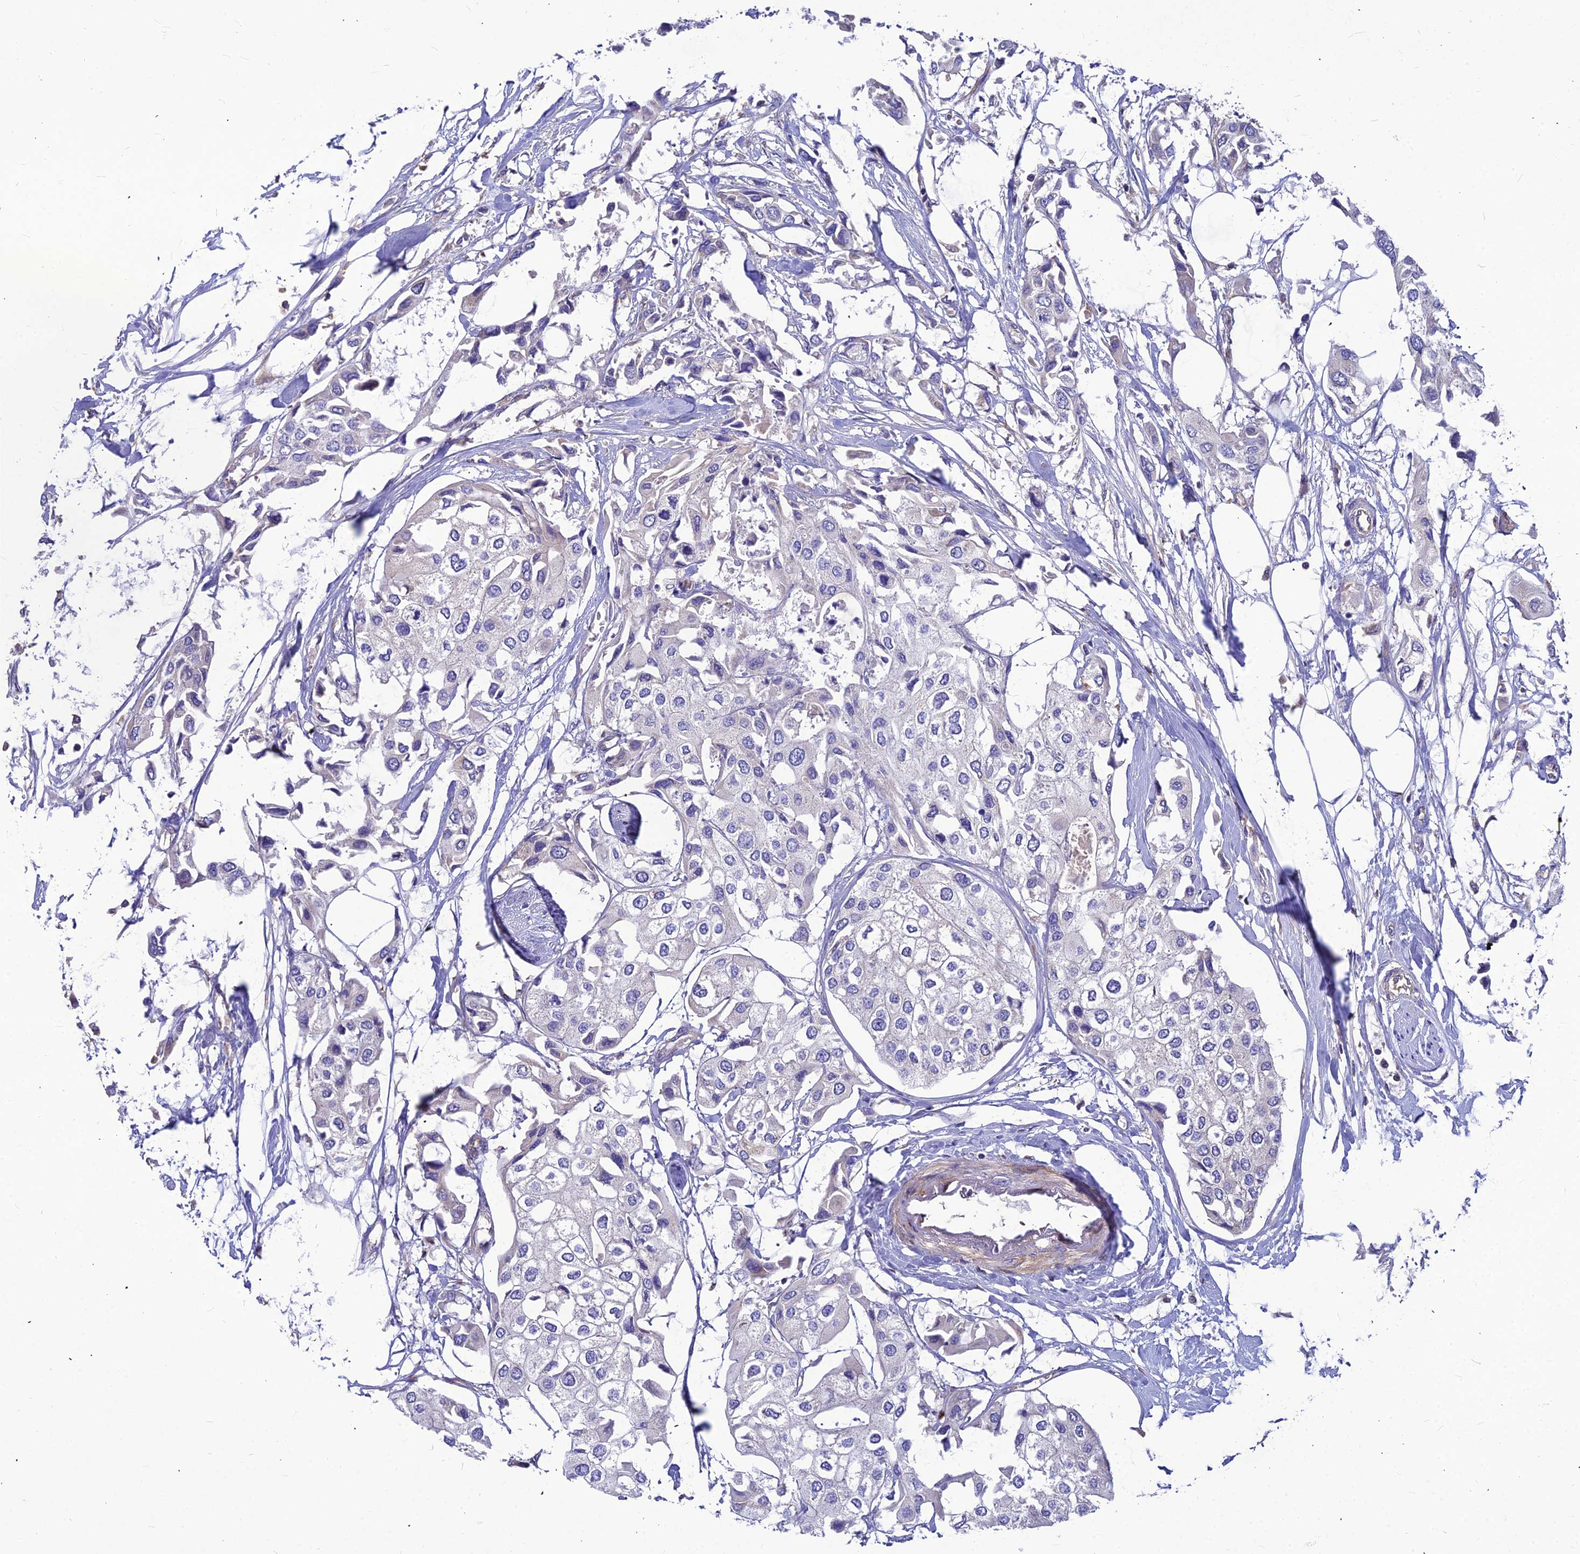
{"staining": {"intensity": "negative", "quantity": "none", "location": "none"}, "tissue": "urothelial cancer", "cell_type": "Tumor cells", "image_type": "cancer", "snomed": [{"axis": "morphology", "description": "Urothelial carcinoma, High grade"}, {"axis": "topography", "description": "Urinary bladder"}], "caption": "An image of urothelial cancer stained for a protein displays no brown staining in tumor cells.", "gene": "ASPHD1", "patient": {"sex": "male", "age": 64}}